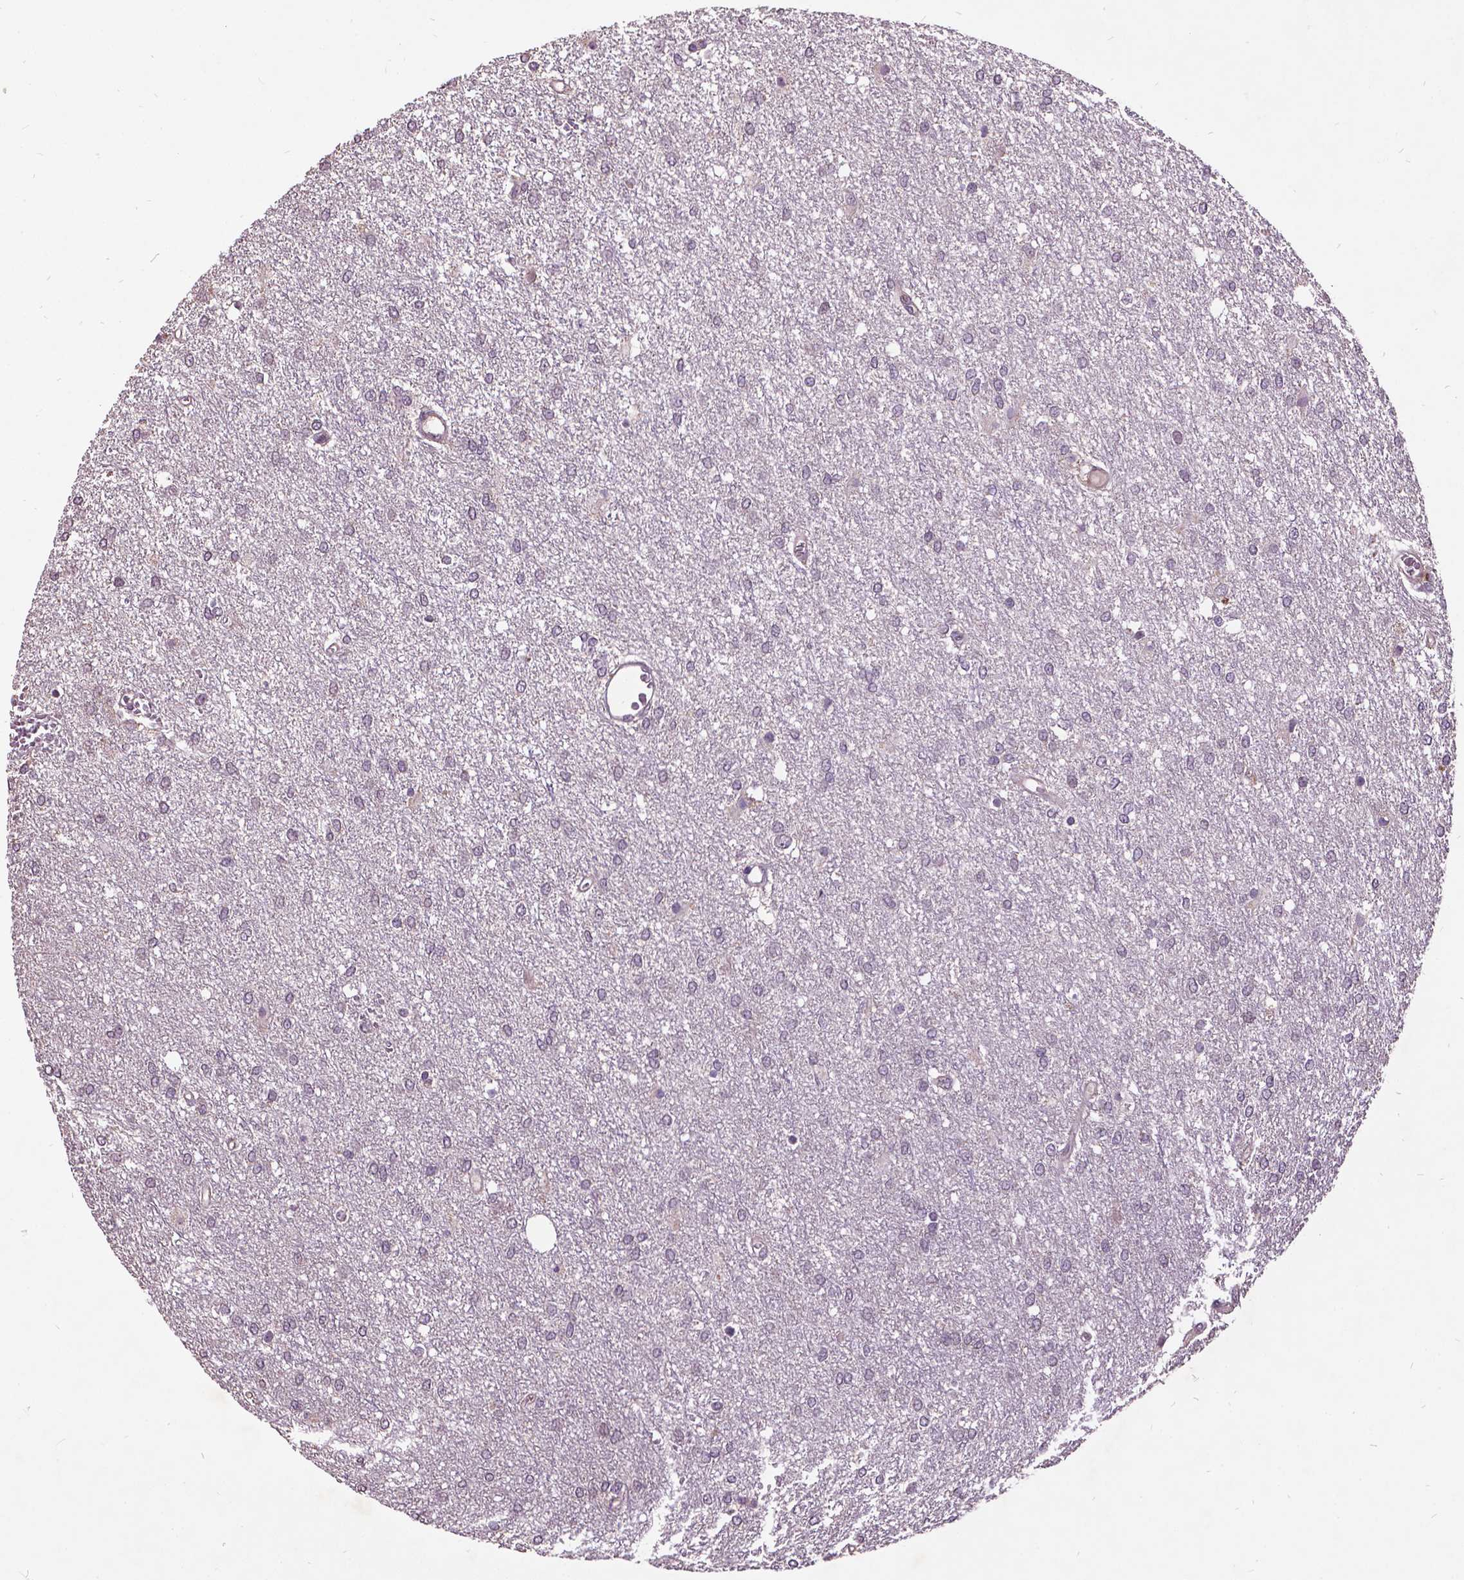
{"staining": {"intensity": "negative", "quantity": "none", "location": "none"}, "tissue": "glioma", "cell_type": "Tumor cells", "image_type": "cancer", "snomed": [{"axis": "morphology", "description": "Glioma, malignant, High grade"}, {"axis": "topography", "description": "Brain"}], "caption": "Immunohistochemical staining of malignant high-grade glioma shows no significant staining in tumor cells.", "gene": "AP1S3", "patient": {"sex": "female", "age": 61}}